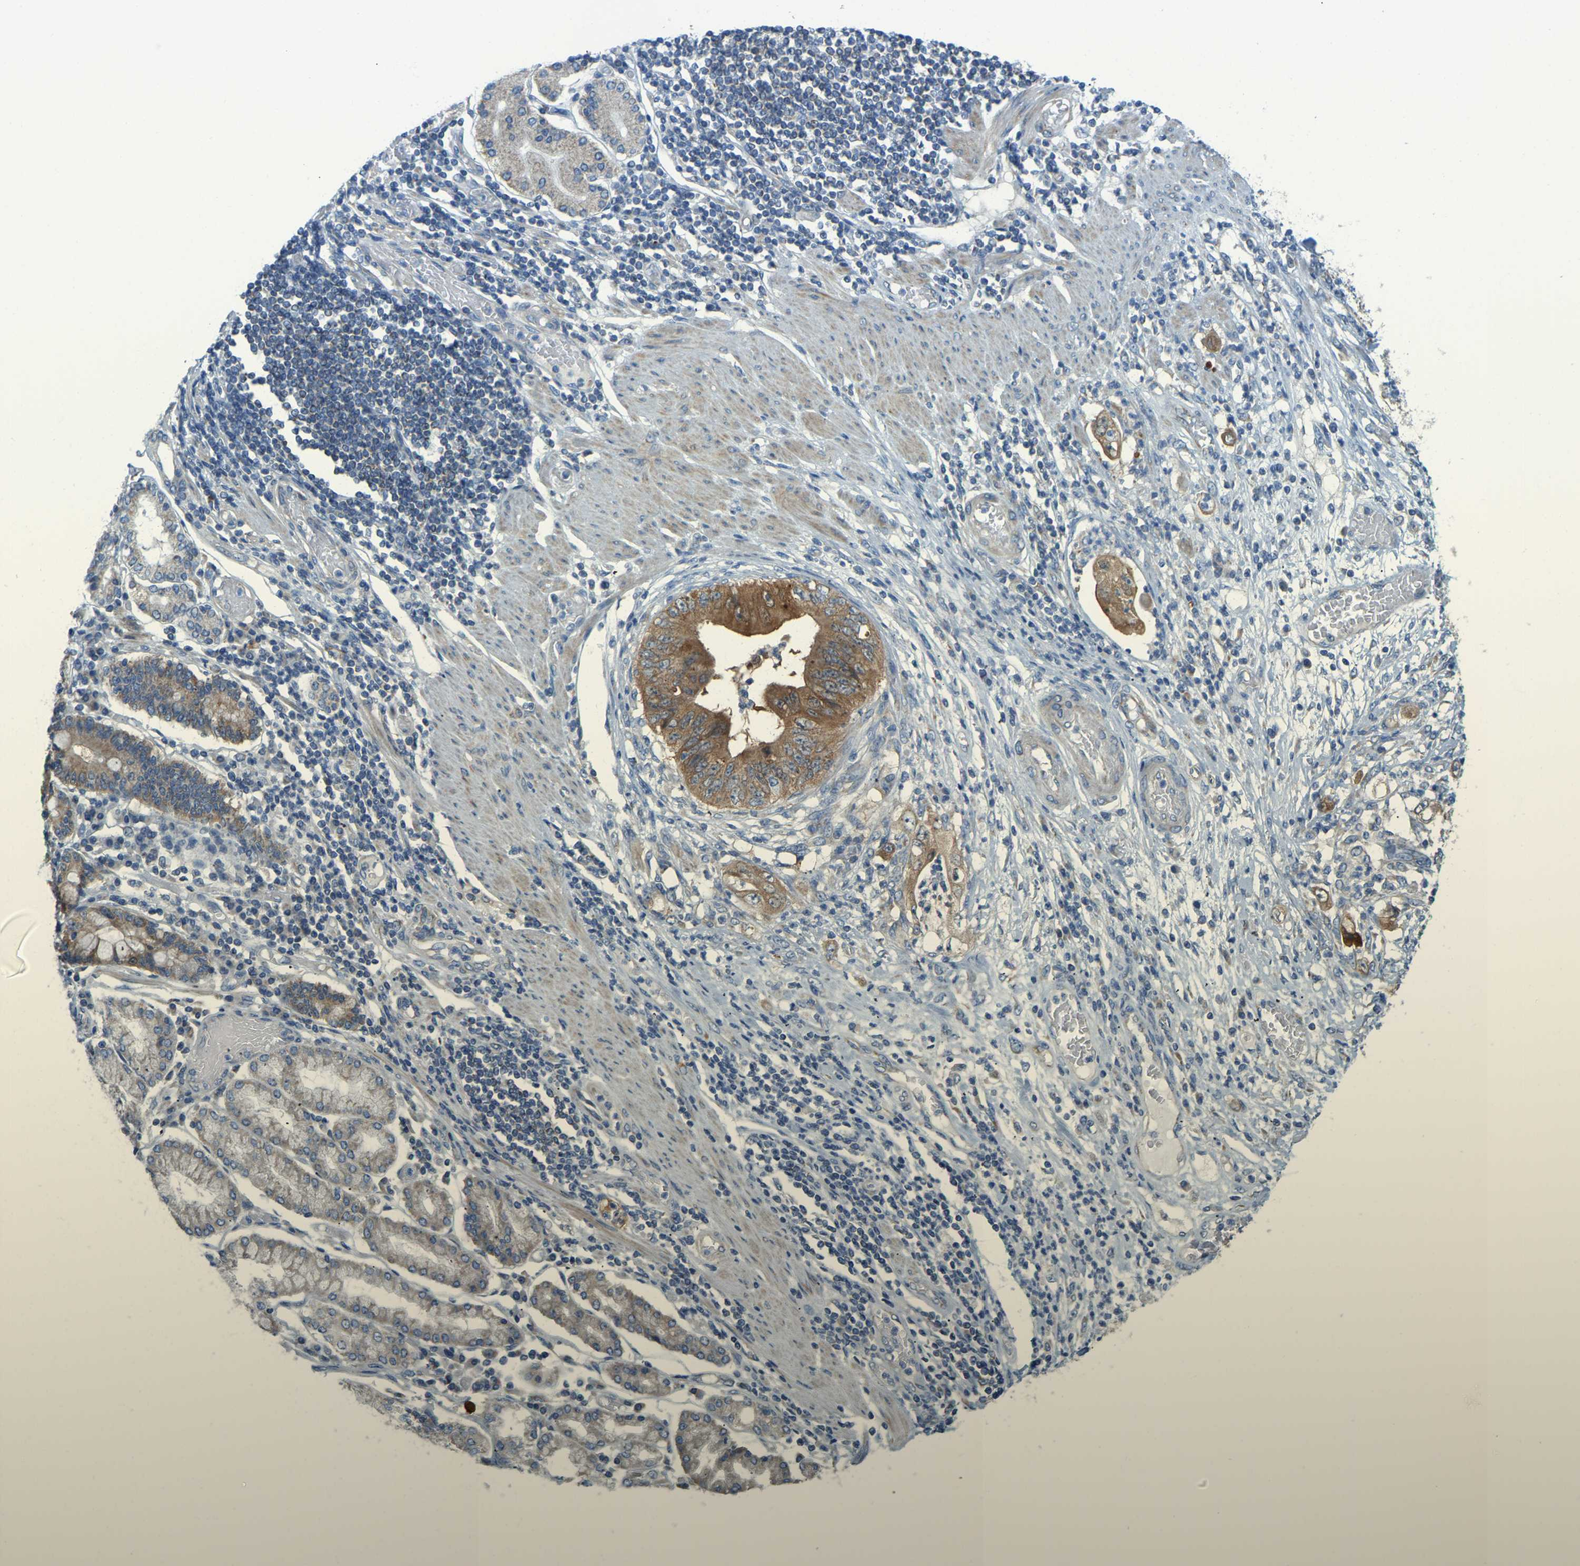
{"staining": {"intensity": "moderate", "quantity": ">75%", "location": "cytoplasmic/membranous"}, "tissue": "stomach cancer", "cell_type": "Tumor cells", "image_type": "cancer", "snomed": [{"axis": "morphology", "description": "Adenocarcinoma, NOS"}, {"axis": "topography", "description": "Stomach"}], "caption": "Tumor cells show medium levels of moderate cytoplasmic/membranous expression in approximately >75% of cells in human stomach cancer.", "gene": "GDA", "patient": {"sex": "female", "age": 73}}